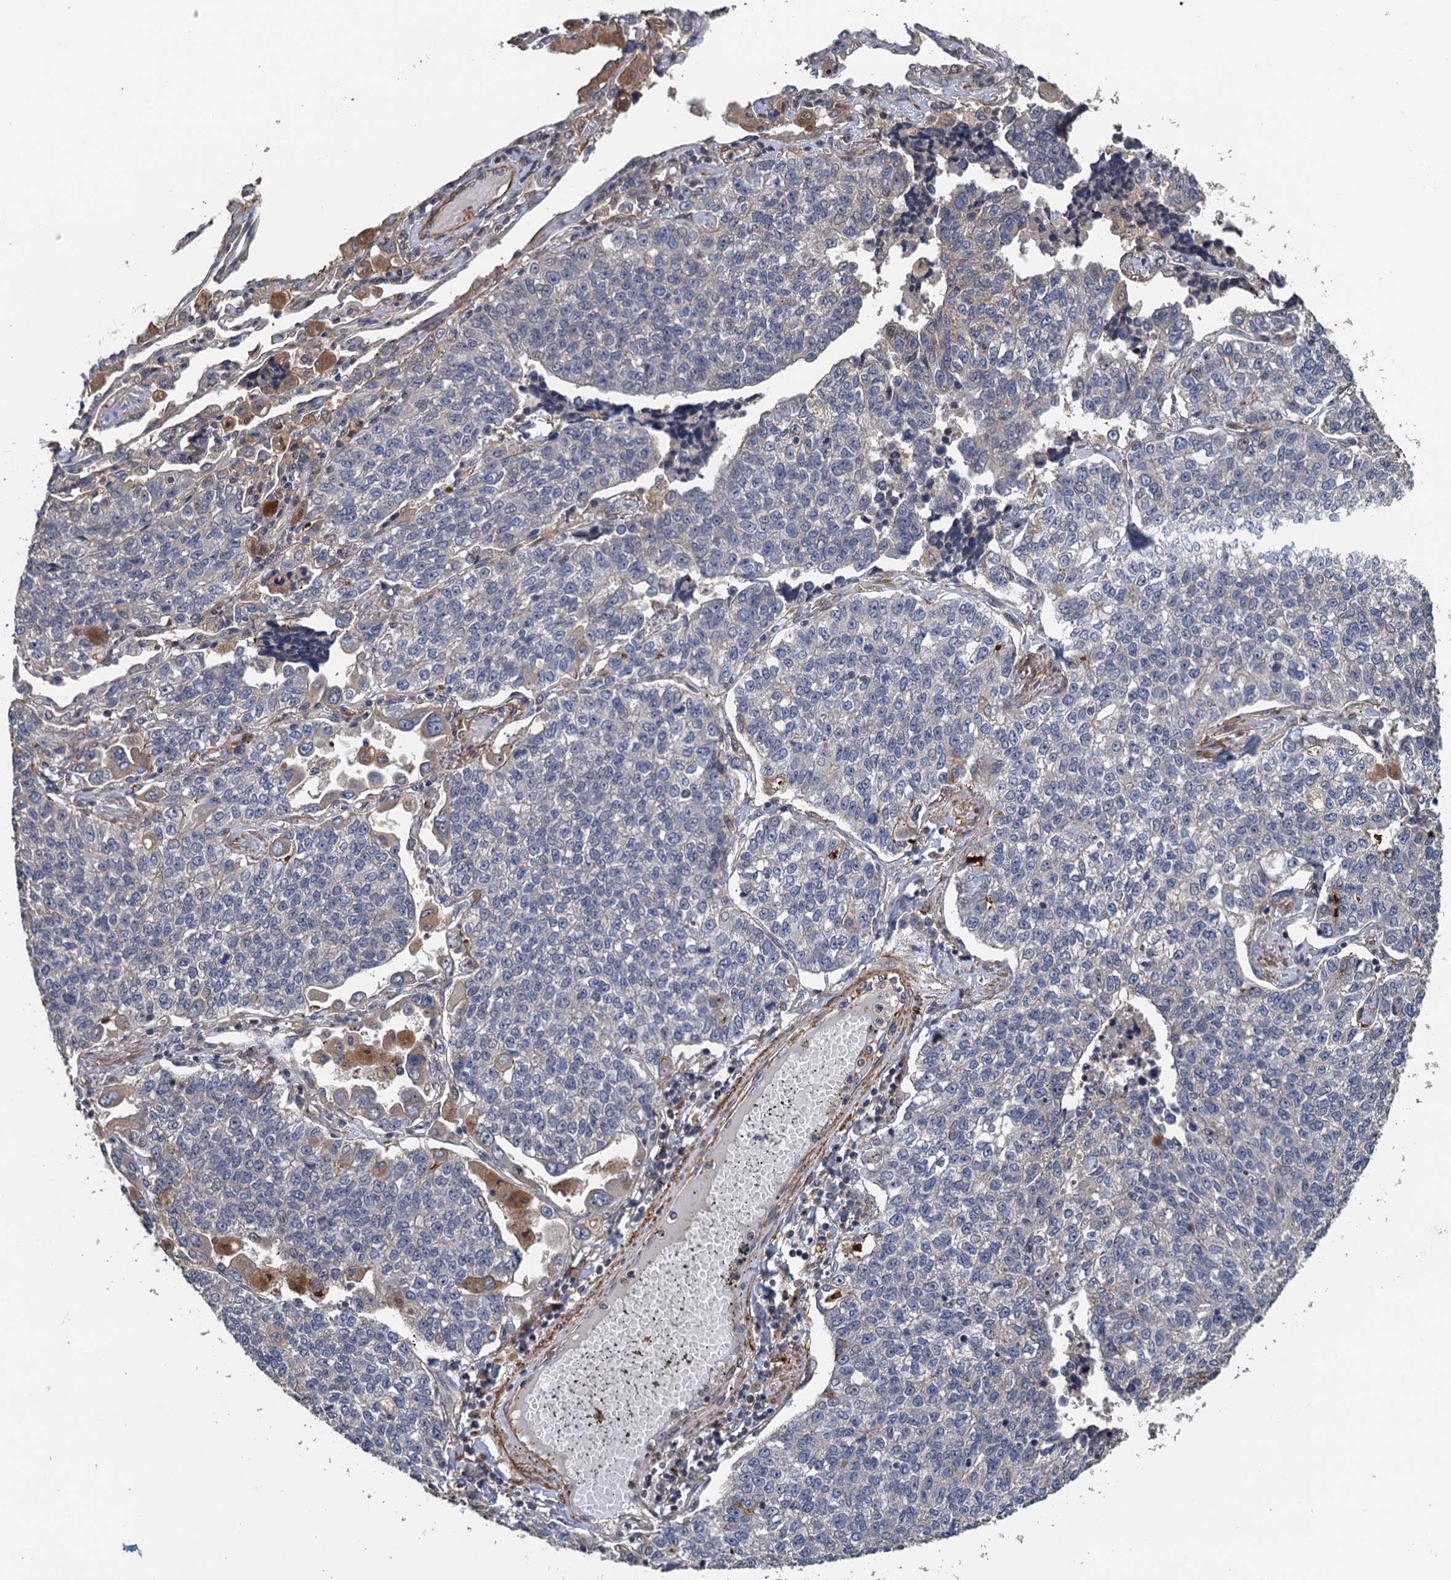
{"staining": {"intensity": "negative", "quantity": "none", "location": "none"}, "tissue": "lung cancer", "cell_type": "Tumor cells", "image_type": "cancer", "snomed": [{"axis": "morphology", "description": "Adenocarcinoma, NOS"}, {"axis": "topography", "description": "Lung"}], "caption": "High power microscopy image of an IHC histopathology image of lung cancer, revealing no significant staining in tumor cells.", "gene": "MEAK7", "patient": {"sex": "male", "age": 49}}